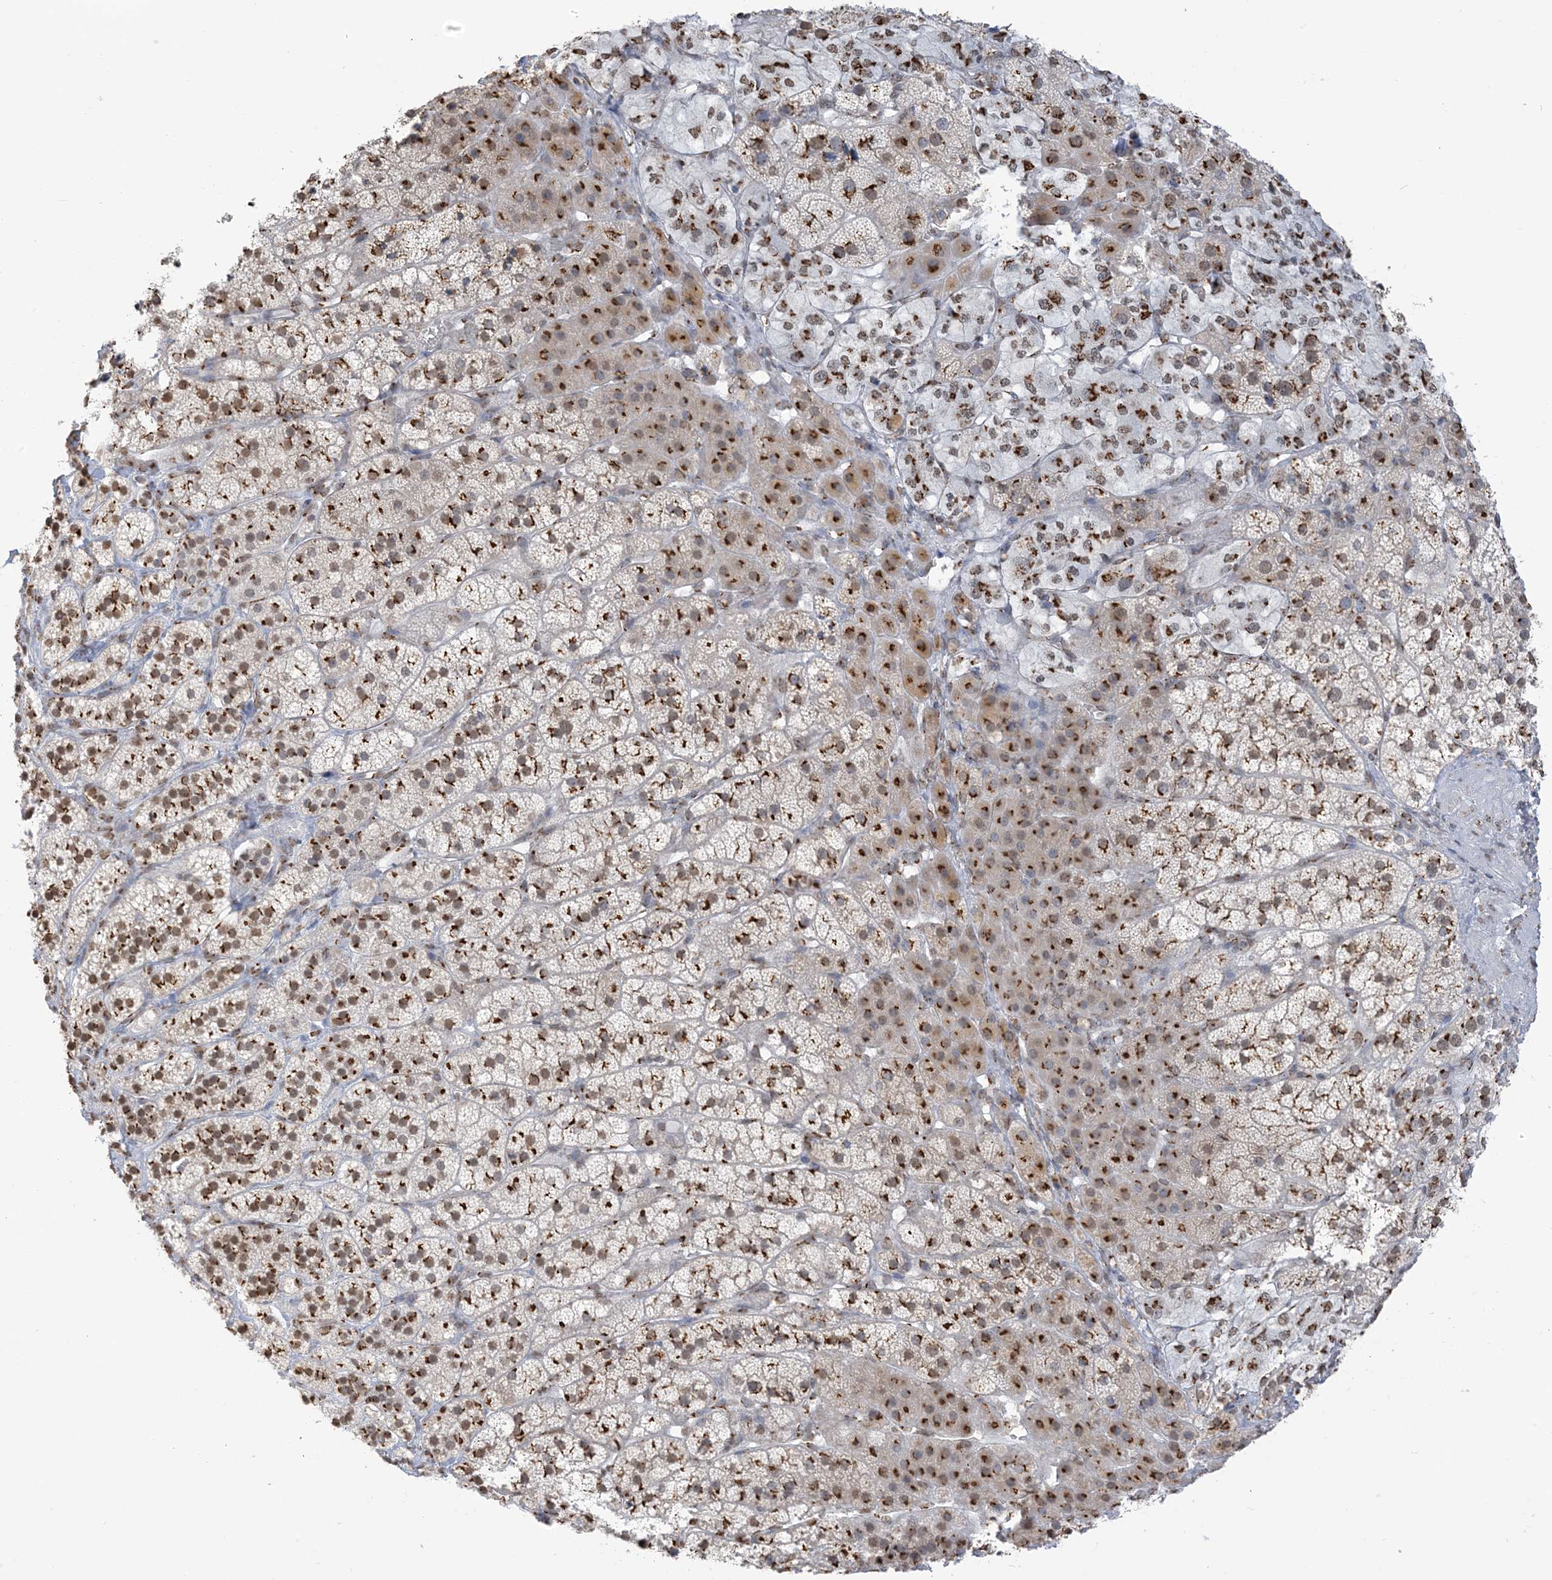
{"staining": {"intensity": "strong", "quantity": ">75%", "location": "cytoplasmic/membranous"}, "tissue": "adrenal gland", "cell_type": "Glandular cells", "image_type": "normal", "snomed": [{"axis": "morphology", "description": "Normal tissue, NOS"}, {"axis": "topography", "description": "Adrenal gland"}], "caption": "High-magnification brightfield microscopy of unremarkable adrenal gland stained with DAB (3,3'-diaminobenzidine) (brown) and counterstained with hematoxylin (blue). glandular cells exhibit strong cytoplasmic/membranous expression is identified in approximately>75% of cells.", "gene": "GPR107", "patient": {"sex": "female", "age": 44}}